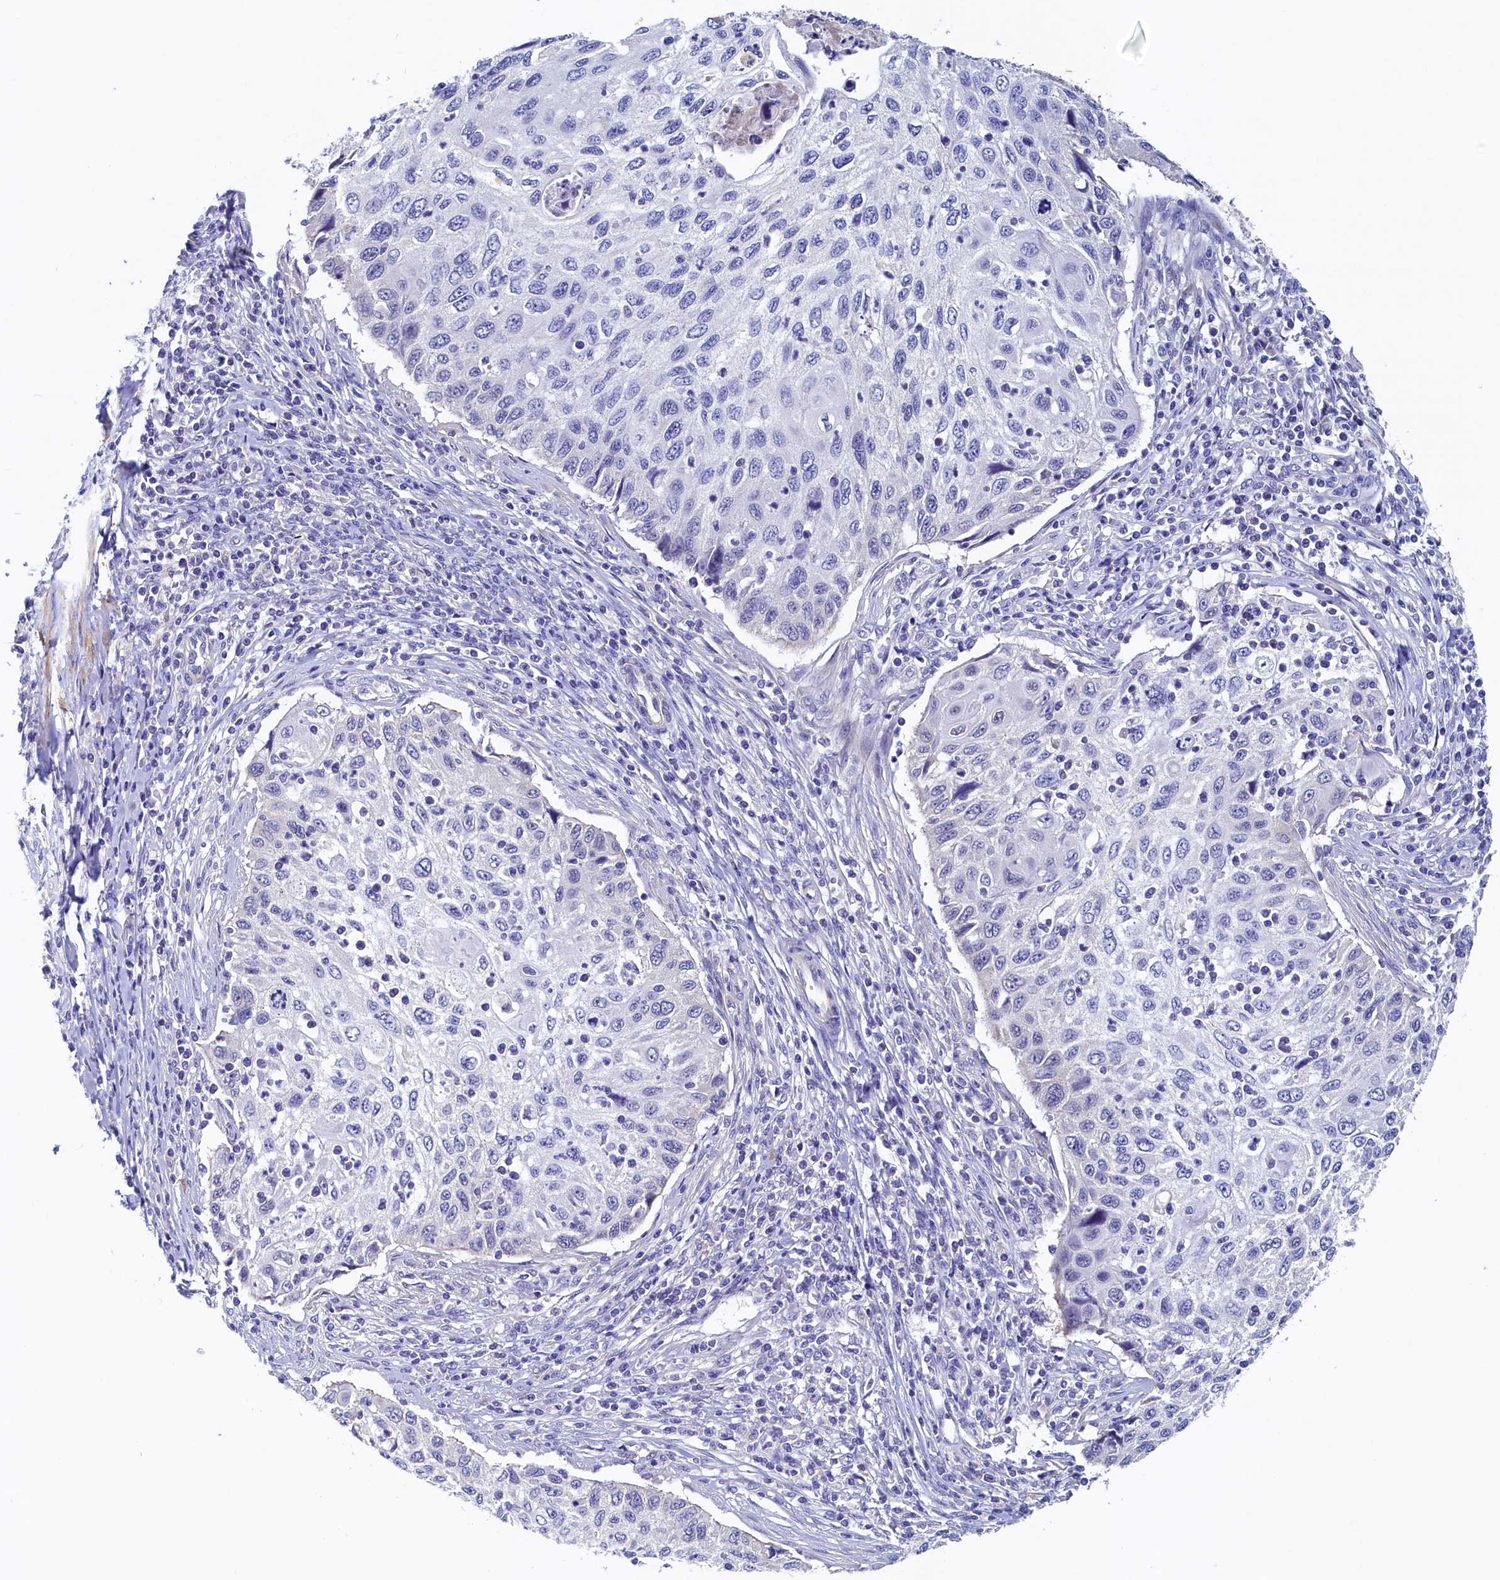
{"staining": {"intensity": "negative", "quantity": "none", "location": "none"}, "tissue": "cervical cancer", "cell_type": "Tumor cells", "image_type": "cancer", "snomed": [{"axis": "morphology", "description": "Squamous cell carcinoma, NOS"}, {"axis": "topography", "description": "Cervix"}], "caption": "Tumor cells show no significant expression in cervical cancer (squamous cell carcinoma). (Stains: DAB immunohistochemistry (IHC) with hematoxylin counter stain, Microscopy: brightfield microscopy at high magnification).", "gene": "DTD1", "patient": {"sex": "female", "age": 70}}